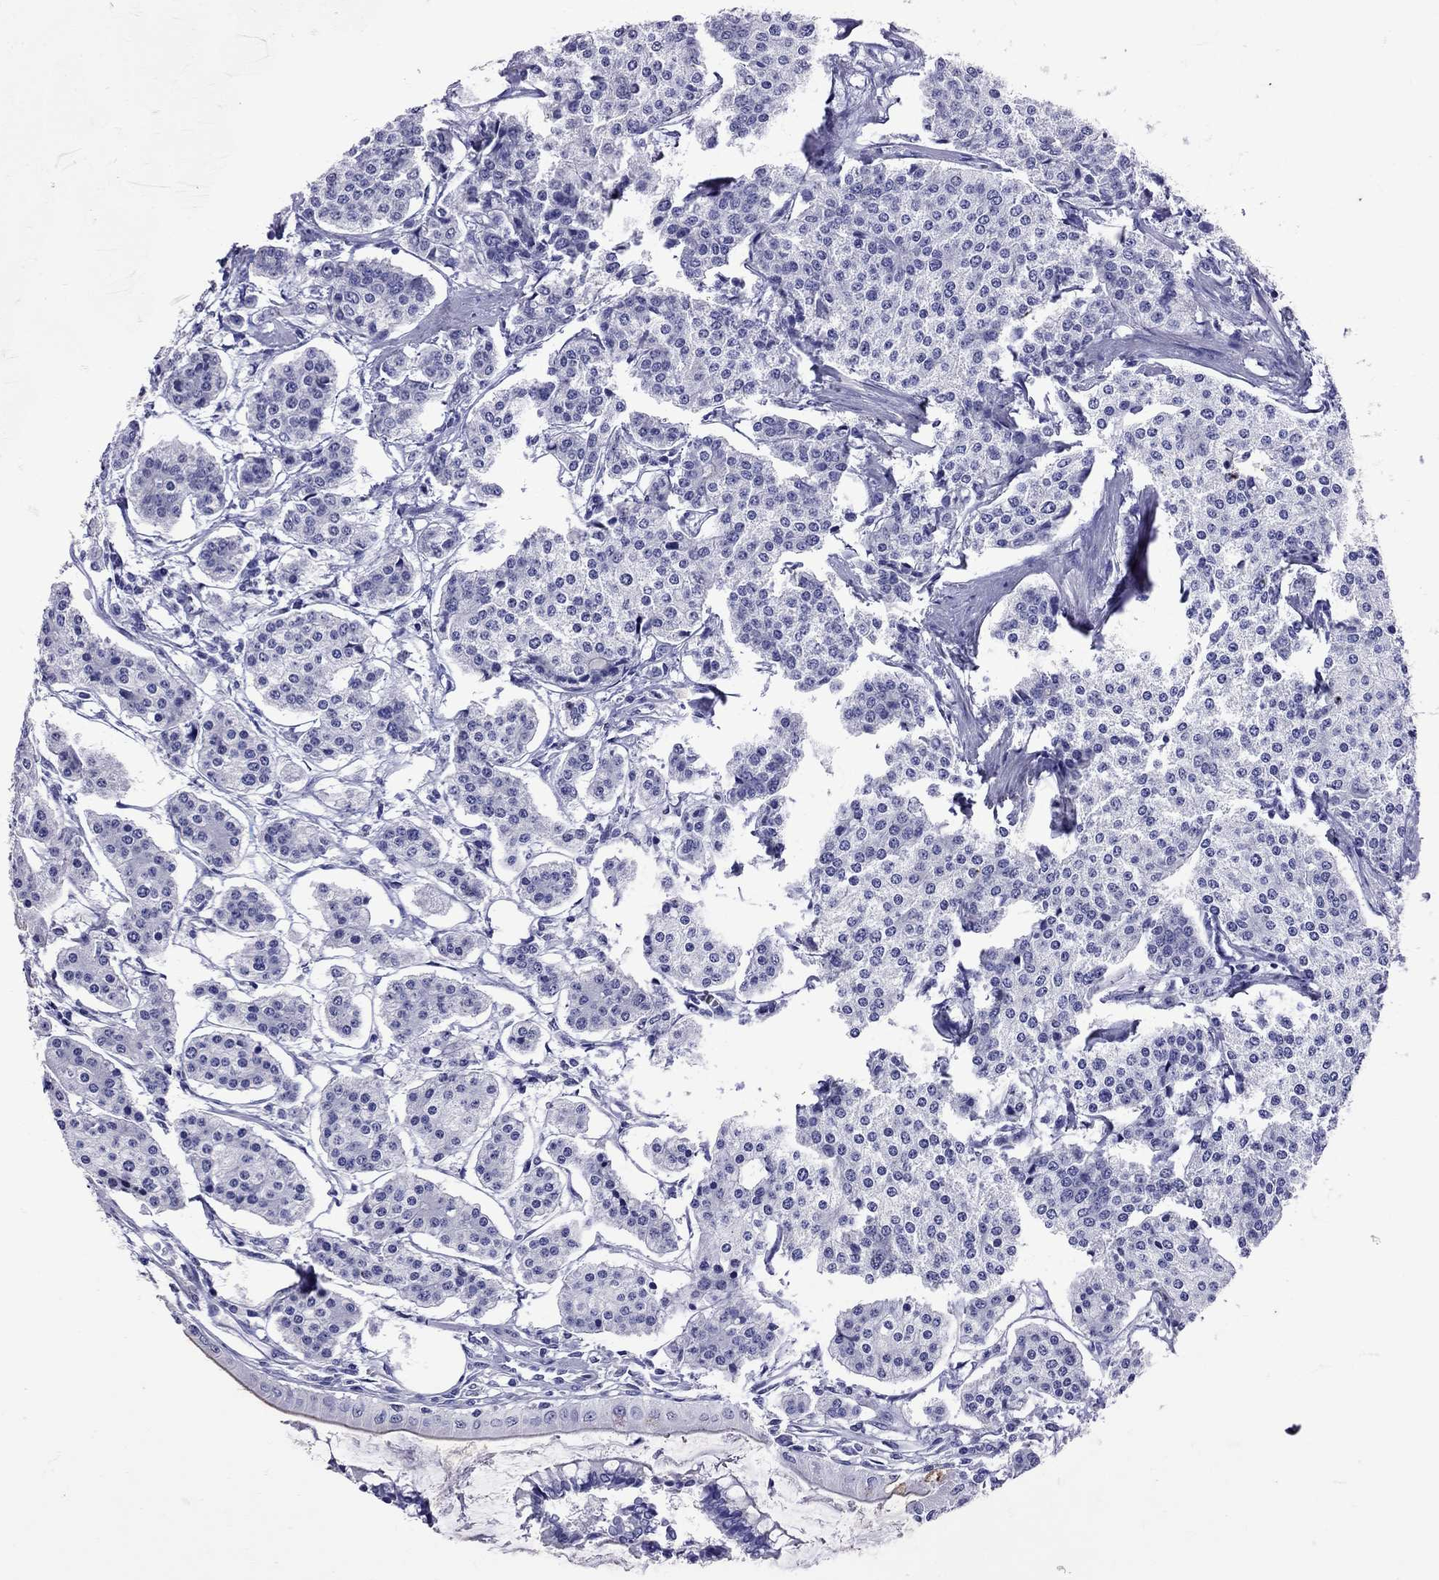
{"staining": {"intensity": "negative", "quantity": "none", "location": "none"}, "tissue": "carcinoid", "cell_type": "Tumor cells", "image_type": "cancer", "snomed": [{"axis": "morphology", "description": "Carcinoid, malignant, NOS"}, {"axis": "topography", "description": "Small intestine"}], "caption": "High magnification brightfield microscopy of carcinoid stained with DAB (brown) and counterstained with hematoxylin (blue): tumor cells show no significant staining.", "gene": "AVP", "patient": {"sex": "female", "age": 65}}